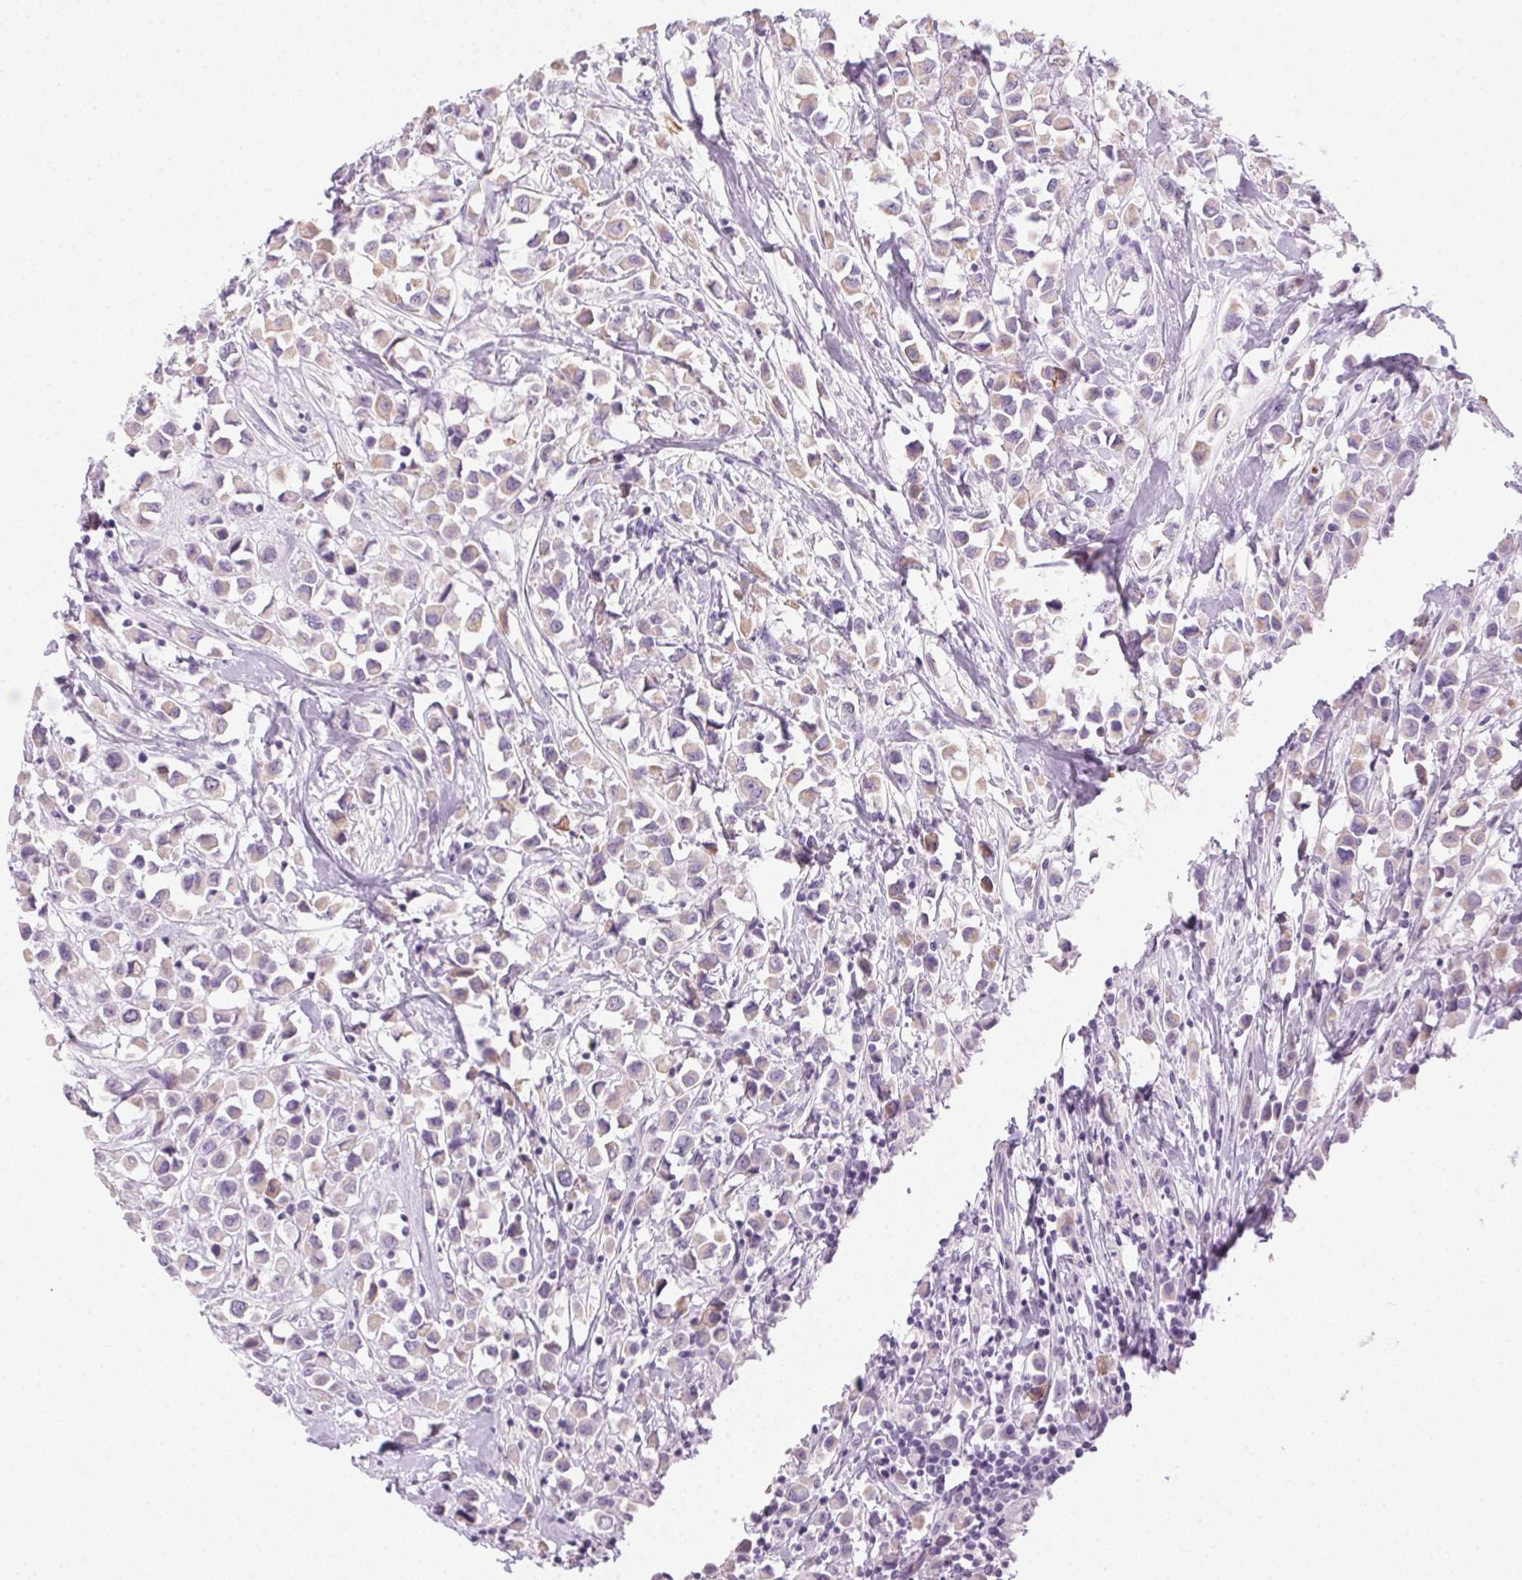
{"staining": {"intensity": "weak", "quantity": "25%-75%", "location": "cytoplasmic/membranous"}, "tissue": "breast cancer", "cell_type": "Tumor cells", "image_type": "cancer", "snomed": [{"axis": "morphology", "description": "Duct carcinoma"}, {"axis": "topography", "description": "Breast"}], "caption": "Brown immunohistochemical staining in breast cancer displays weak cytoplasmic/membranous staining in approximately 25%-75% of tumor cells. Using DAB (brown) and hematoxylin (blue) stains, captured at high magnification using brightfield microscopy.", "gene": "POPDC2", "patient": {"sex": "female", "age": 61}}